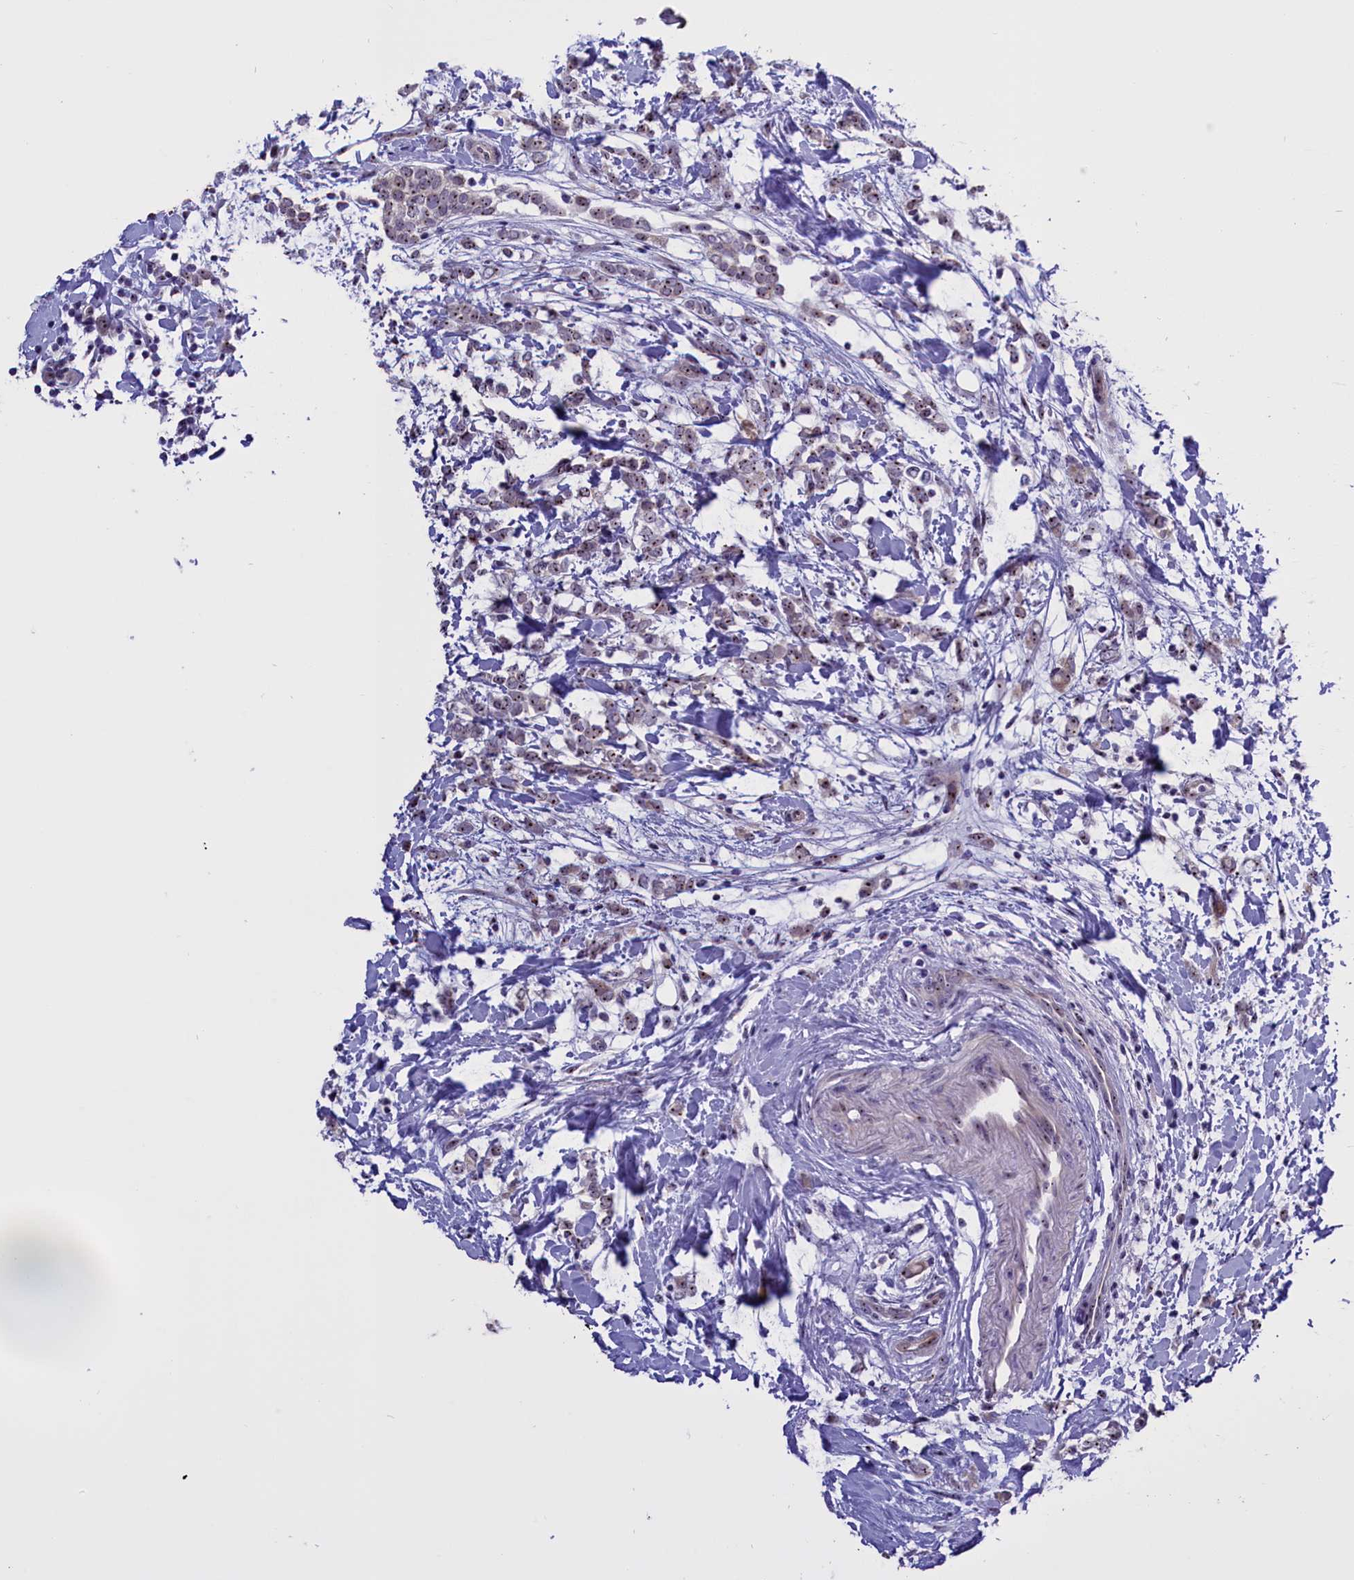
{"staining": {"intensity": "weak", "quantity": ">75%", "location": "nuclear"}, "tissue": "breast cancer", "cell_type": "Tumor cells", "image_type": "cancer", "snomed": [{"axis": "morphology", "description": "Normal tissue, NOS"}, {"axis": "morphology", "description": "Lobular carcinoma"}, {"axis": "topography", "description": "Breast"}], "caption": "Breast lobular carcinoma stained with DAB (3,3'-diaminobenzidine) IHC demonstrates low levels of weak nuclear positivity in about >75% of tumor cells.", "gene": "TBL3", "patient": {"sex": "female", "age": 47}}